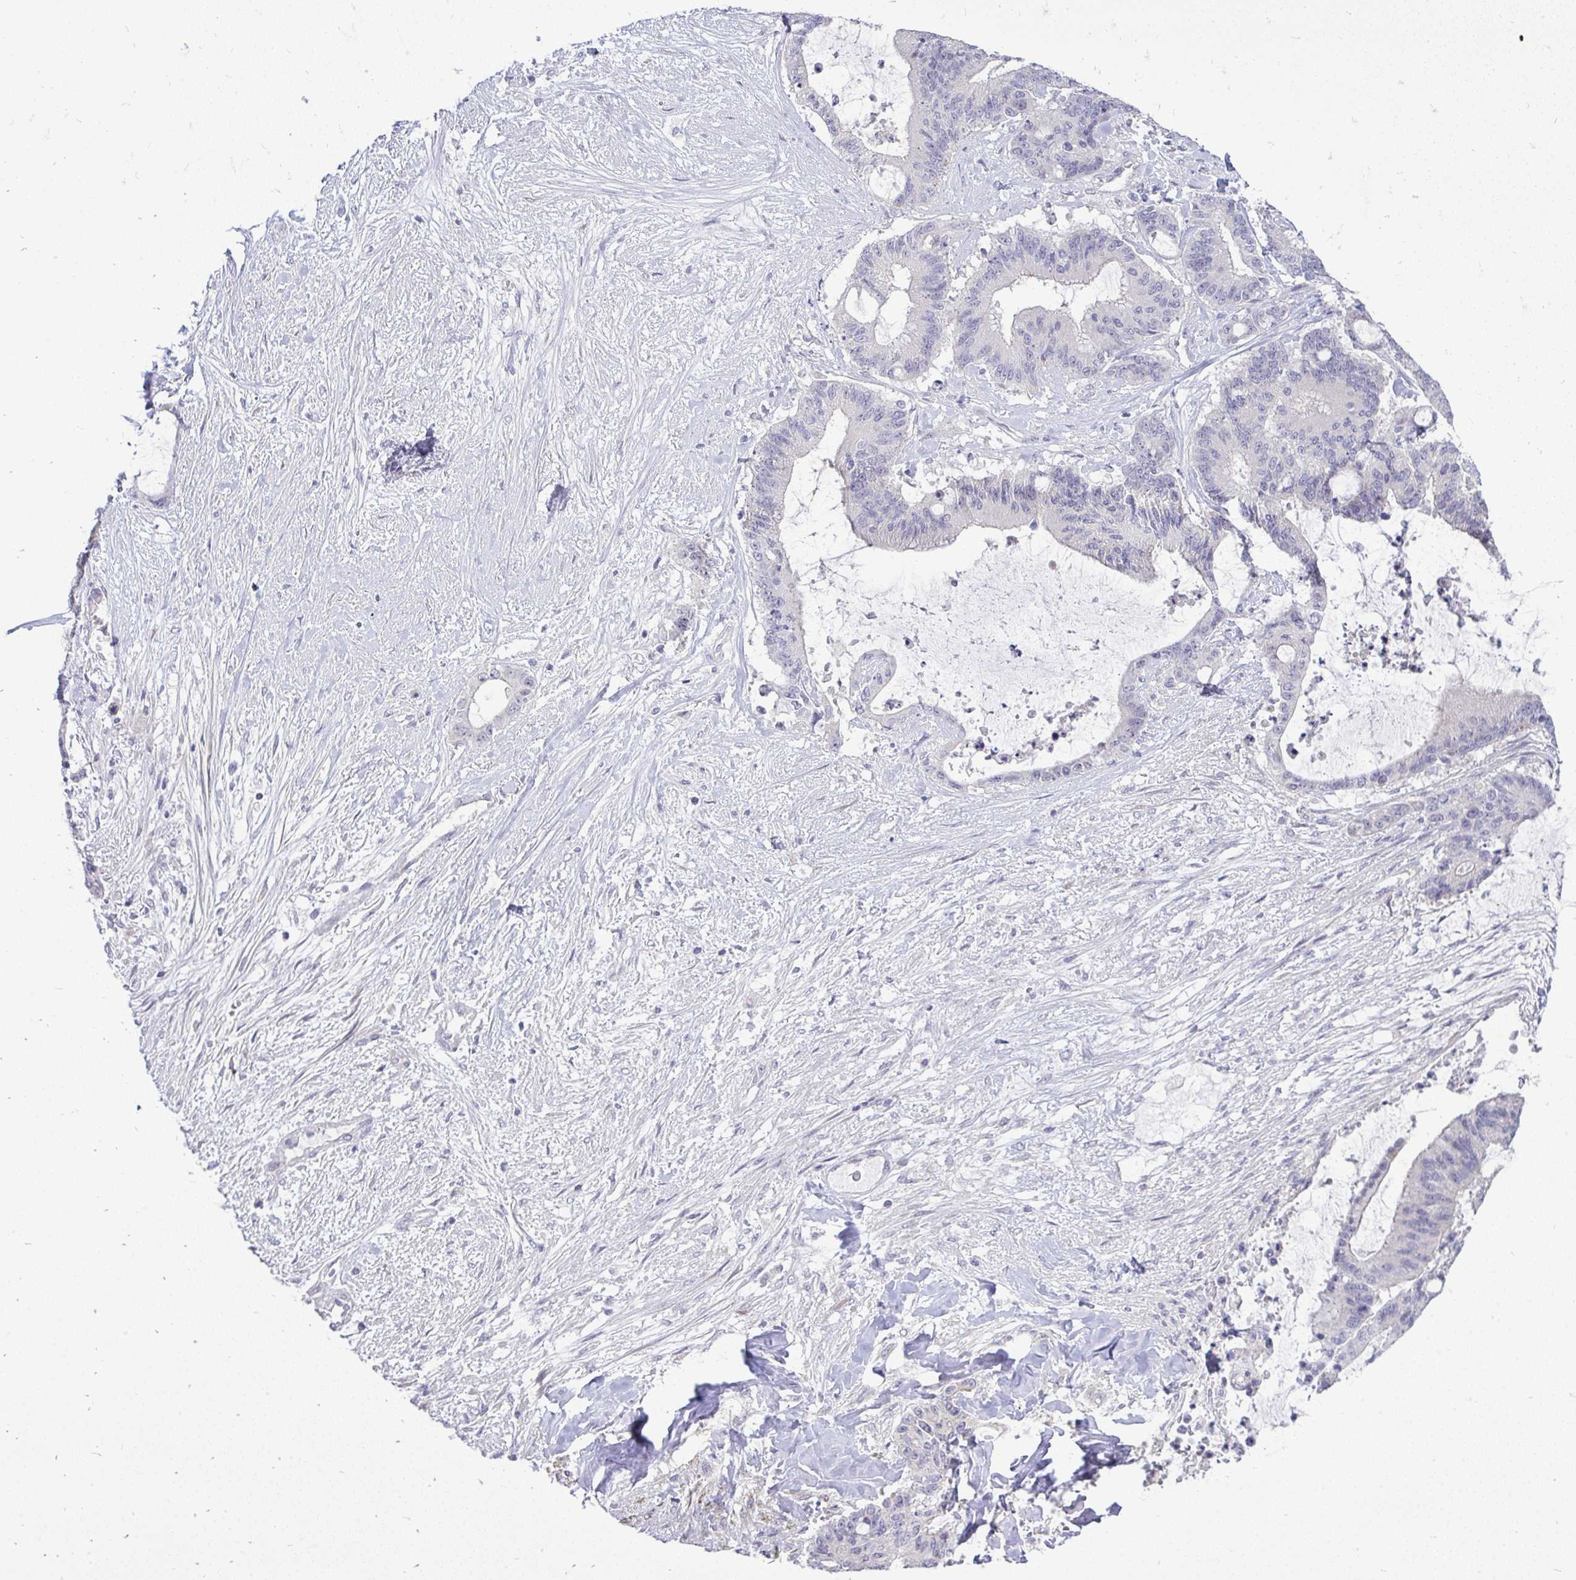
{"staining": {"intensity": "negative", "quantity": "none", "location": "none"}, "tissue": "liver cancer", "cell_type": "Tumor cells", "image_type": "cancer", "snomed": [{"axis": "morphology", "description": "Normal tissue, NOS"}, {"axis": "morphology", "description": "Cholangiocarcinoma"}, {"axis": "topography", "description": "Liver"}, {"axis": "topography", "description": "Peripheral nerve tissue"}], "caption": "Cholangiocarcinoma (liver) was stained to show a protein in brown. There is no significant staining in tumor cells.", "gene": "OR8D1", "patient": {"sex": "female", "age": 73}}